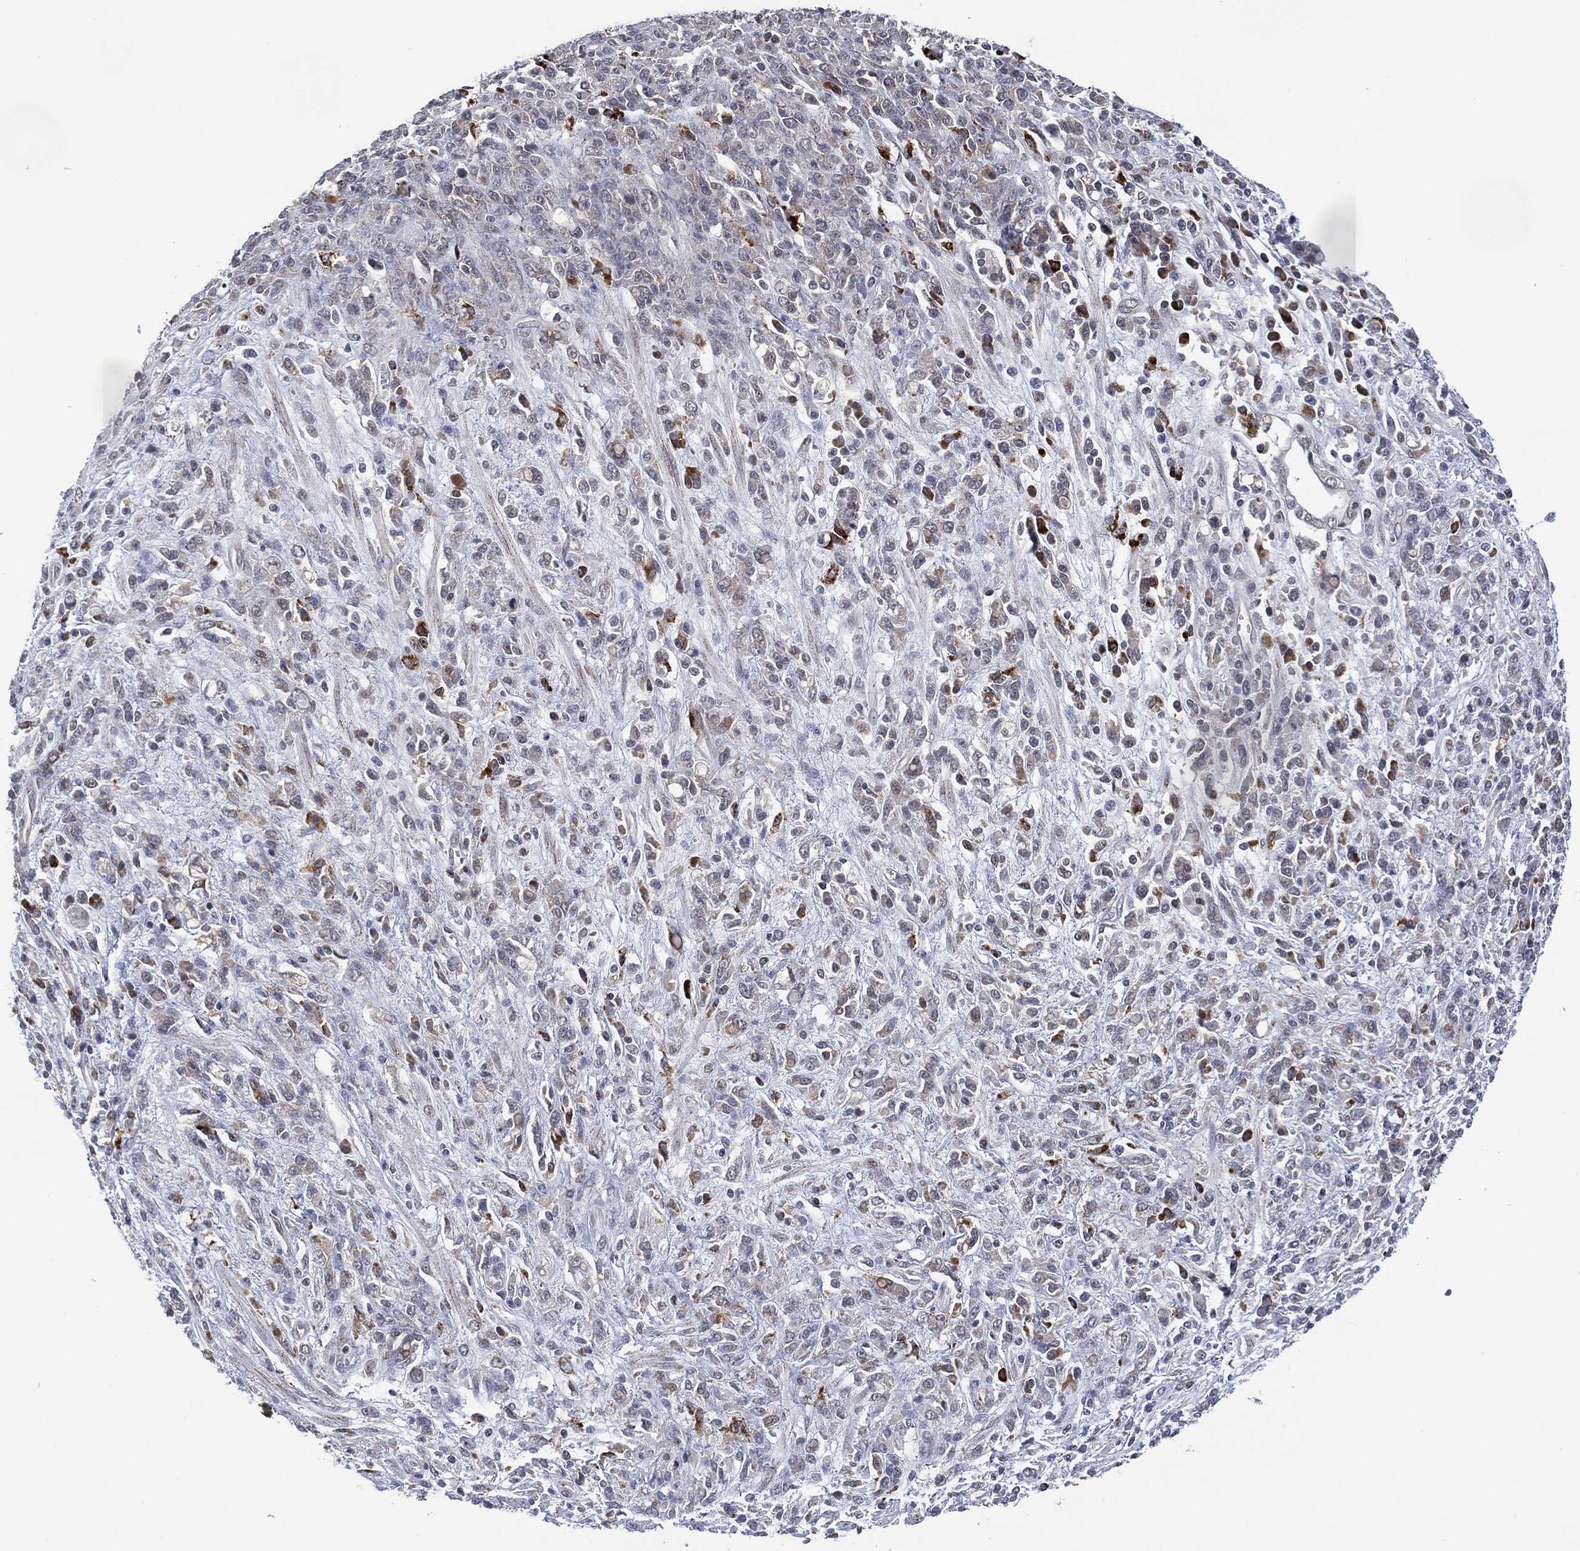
{"staining": {"intensity": "moderate", "quantity": "<25%", "location": "cytoplasmic/membranous"}, "tissue": "stomach cancer", "cell_type": "Tumor cells", "image_type": "cancer", "snomed": [{"axis": "morphology", "description": "Adenocarcinoma, NOS"}, {"axis": "topography", "description": "Stomach"}], "caption": "Stomach adenocarcinoma was stained to show a protein in brown. There is low levels of moderate cytoplasmic/membranous staining in about <25% of tumor cells.", "gene": "DPP4", "patient": {"sex": "female", "age": 57}}